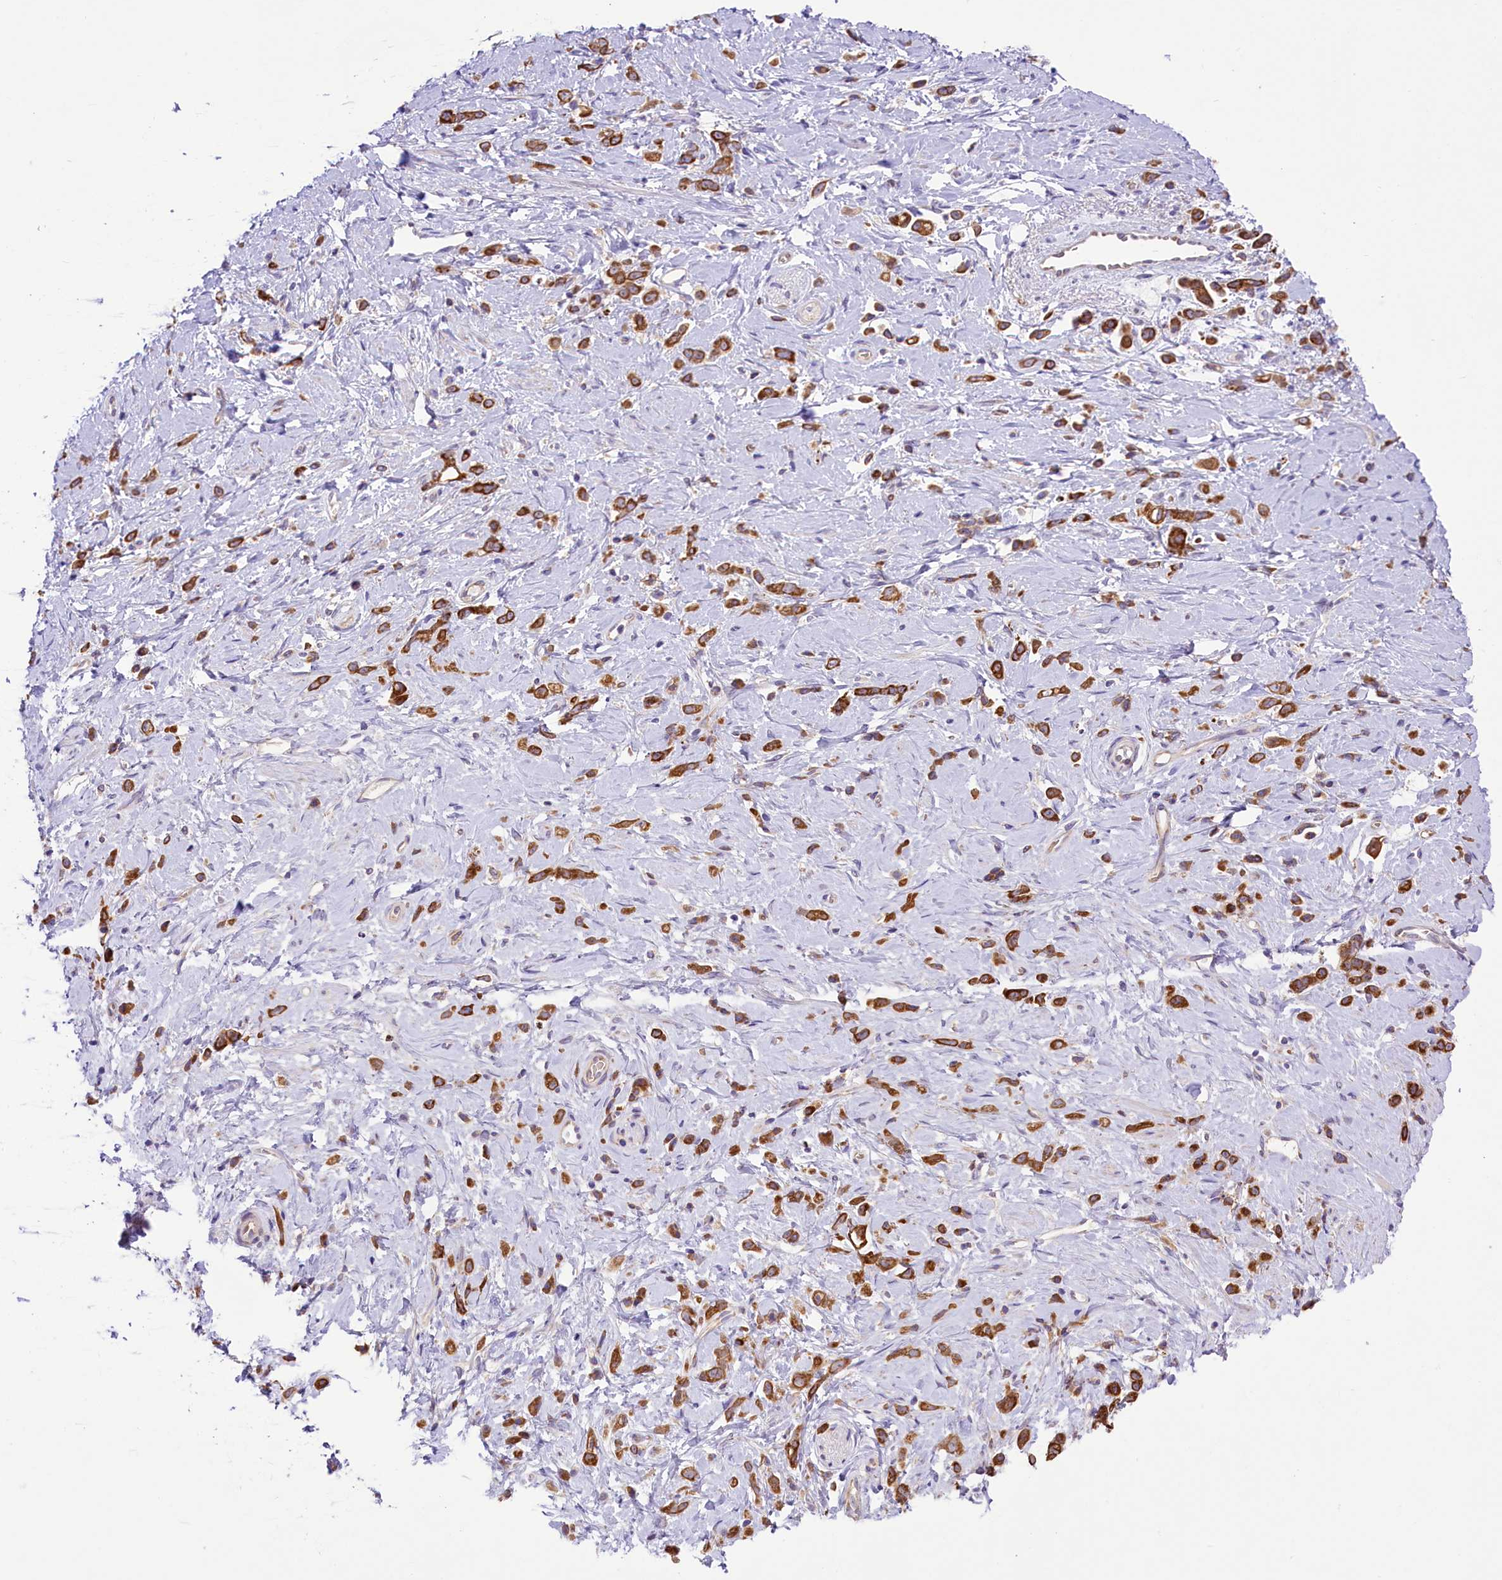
{"staining": {"intensity": "strong", "quantity": ">75%", "location": "cytoplasmic/membranous"}, "tissue": "stomach cancer", "cell_type": "Tumor cells", "image_type": "cancer", "snomed": [{"axis": "morphology", "description": "Adenocarcinoma, NOS"}, {"axis": "topography", "description": "Stomach"}], "caption": "Adenocarcinoma (stomach) stained with immunohistochemistry shows strong cytoplasmic/membranous positivity in approximately >75% of tumor cells.", "gene": "LARP4", "patient": {"sex": "female", "age": 60}}